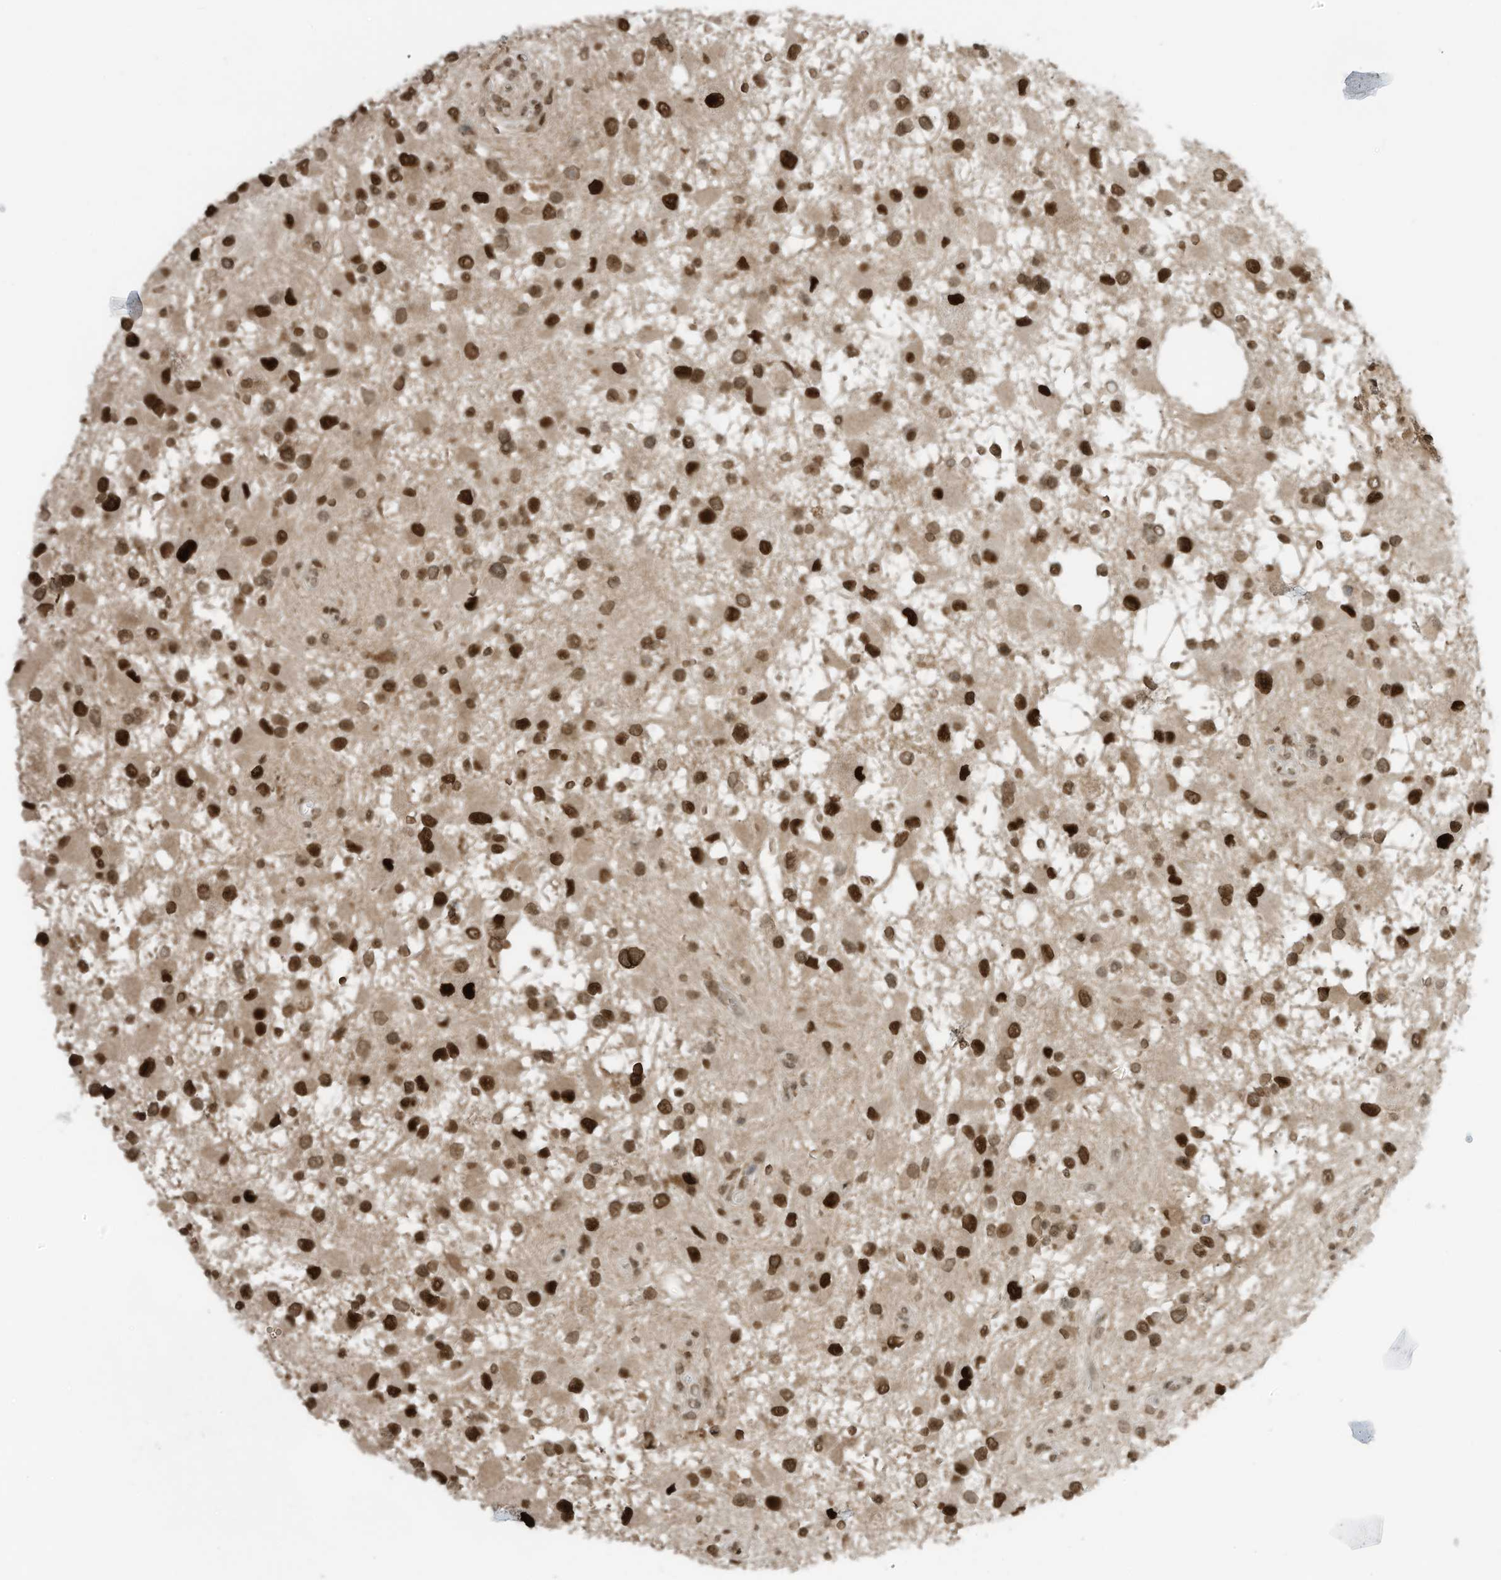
{"staining": {"intensity": "strong", "quantity": ">75%", "location": "nuclear"}, "tissue": "glioma", "cell_type": "Tumor cells", "image_type": "cancer", "snomed": [{"axis": "morphology", "description": "Glioma, malignant, High grade"}, {"axis": "topography", "description": "Brain"}], "caption": "Tumor cells show high levels of strong nuclear positivity in approximately >75% of cells in glioma. The staining is performed using DAB (3,3'-diaminobenzidine) brown chromogen to label protein expression. The nuclei are counter-stained blue using hematoxylin.", "gene": "KPNB1", "patient": {"sex": "male", "age": 53}}